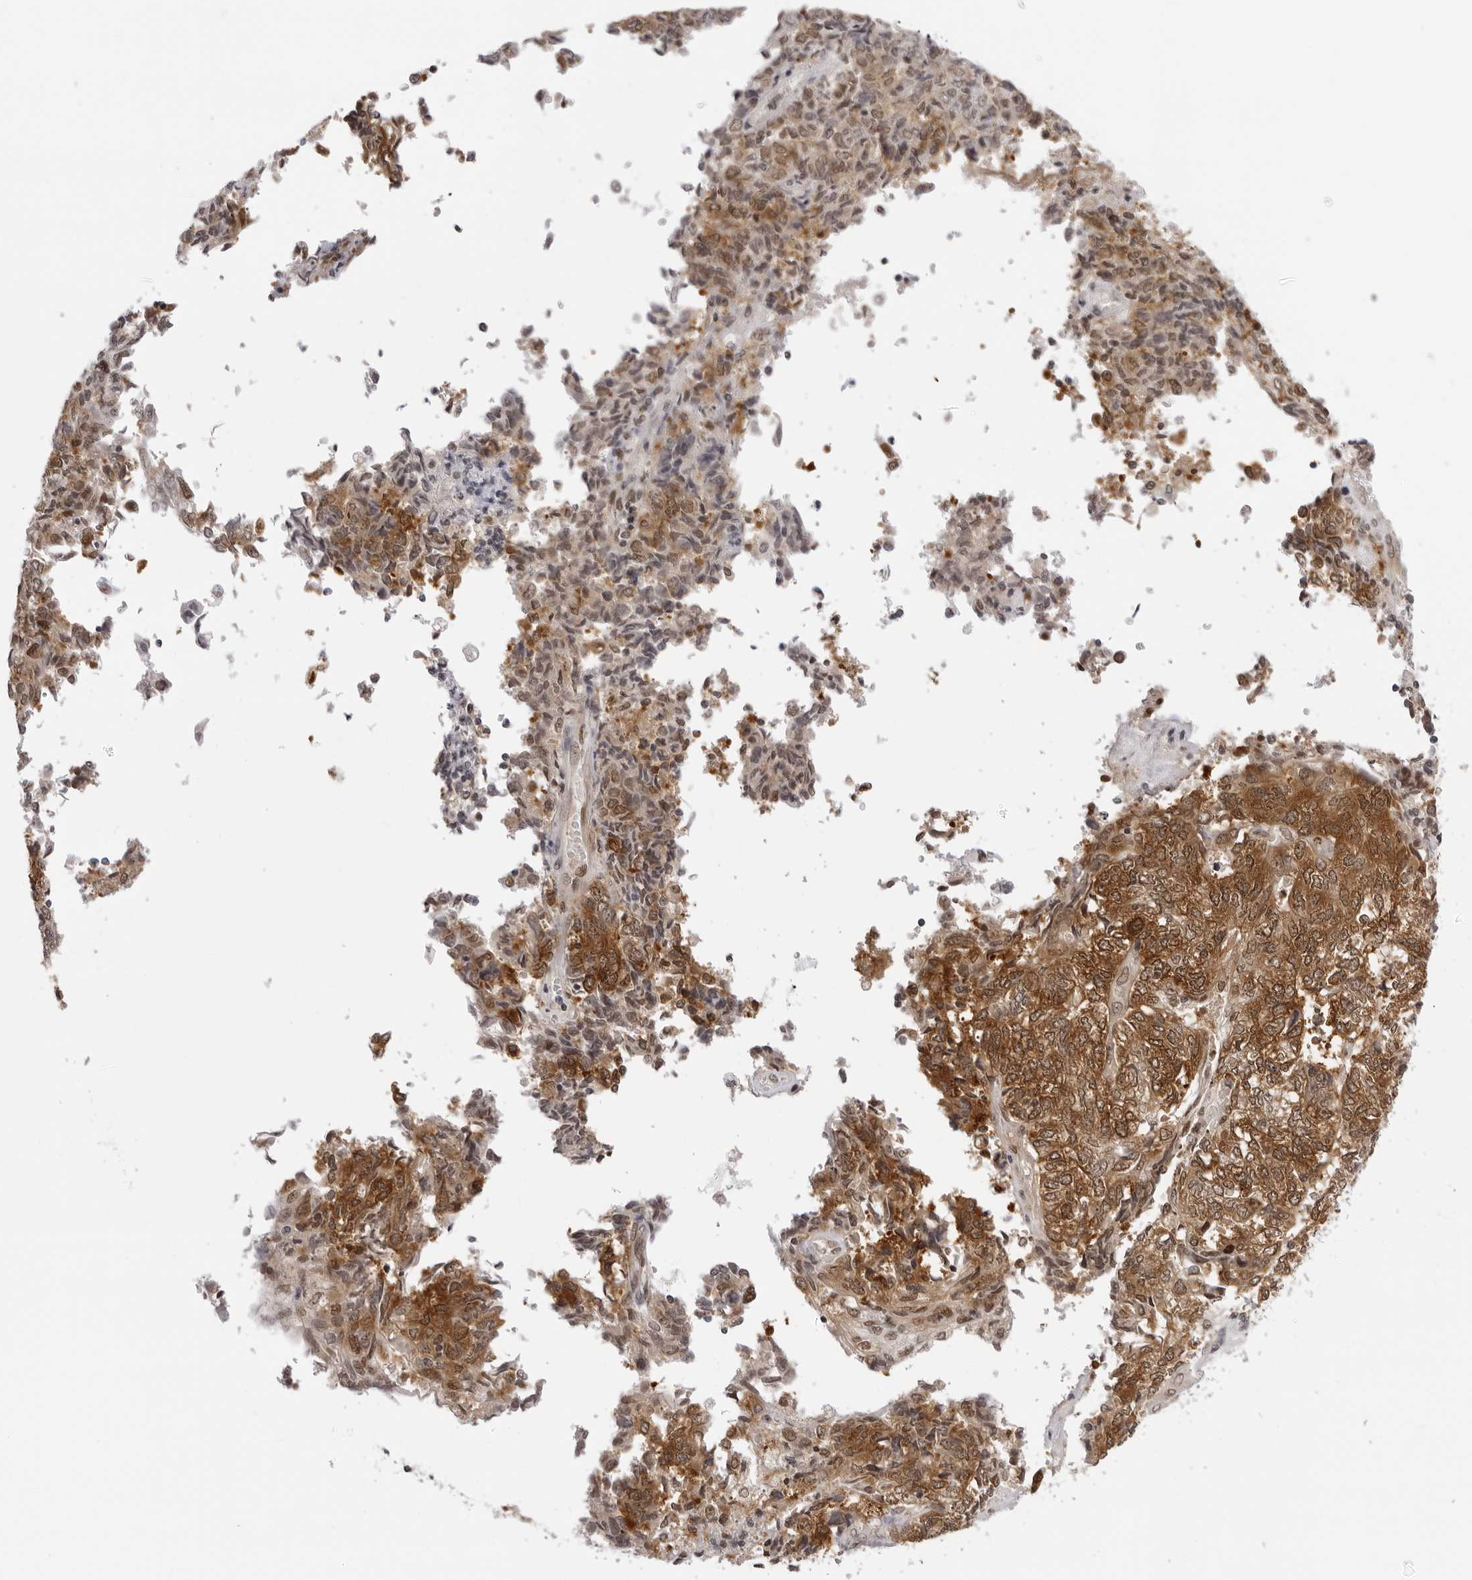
{"staining": {"intensity": "moderate", "quantity": ">75%", "location": "cytoplasmic/membranous,nuclear"}, "tissue": "endometrial cancer", "cell_type": "Tumor cells", "image_type": "cancer", "snomed": [{"axis": "morphology", "description": "Adenocarcinoma, NOS"}, {"axis": "topography", "description": "Endometrium"}], "caption": "Human endometrial cancer stained for a protein (brown) reveals moderate cytoplasmic/membranous and nuclear positive positivity in approximately >75% of tumor cells.", "gene": "WDR77", "patient": {"sex": "female", "age": 80}}